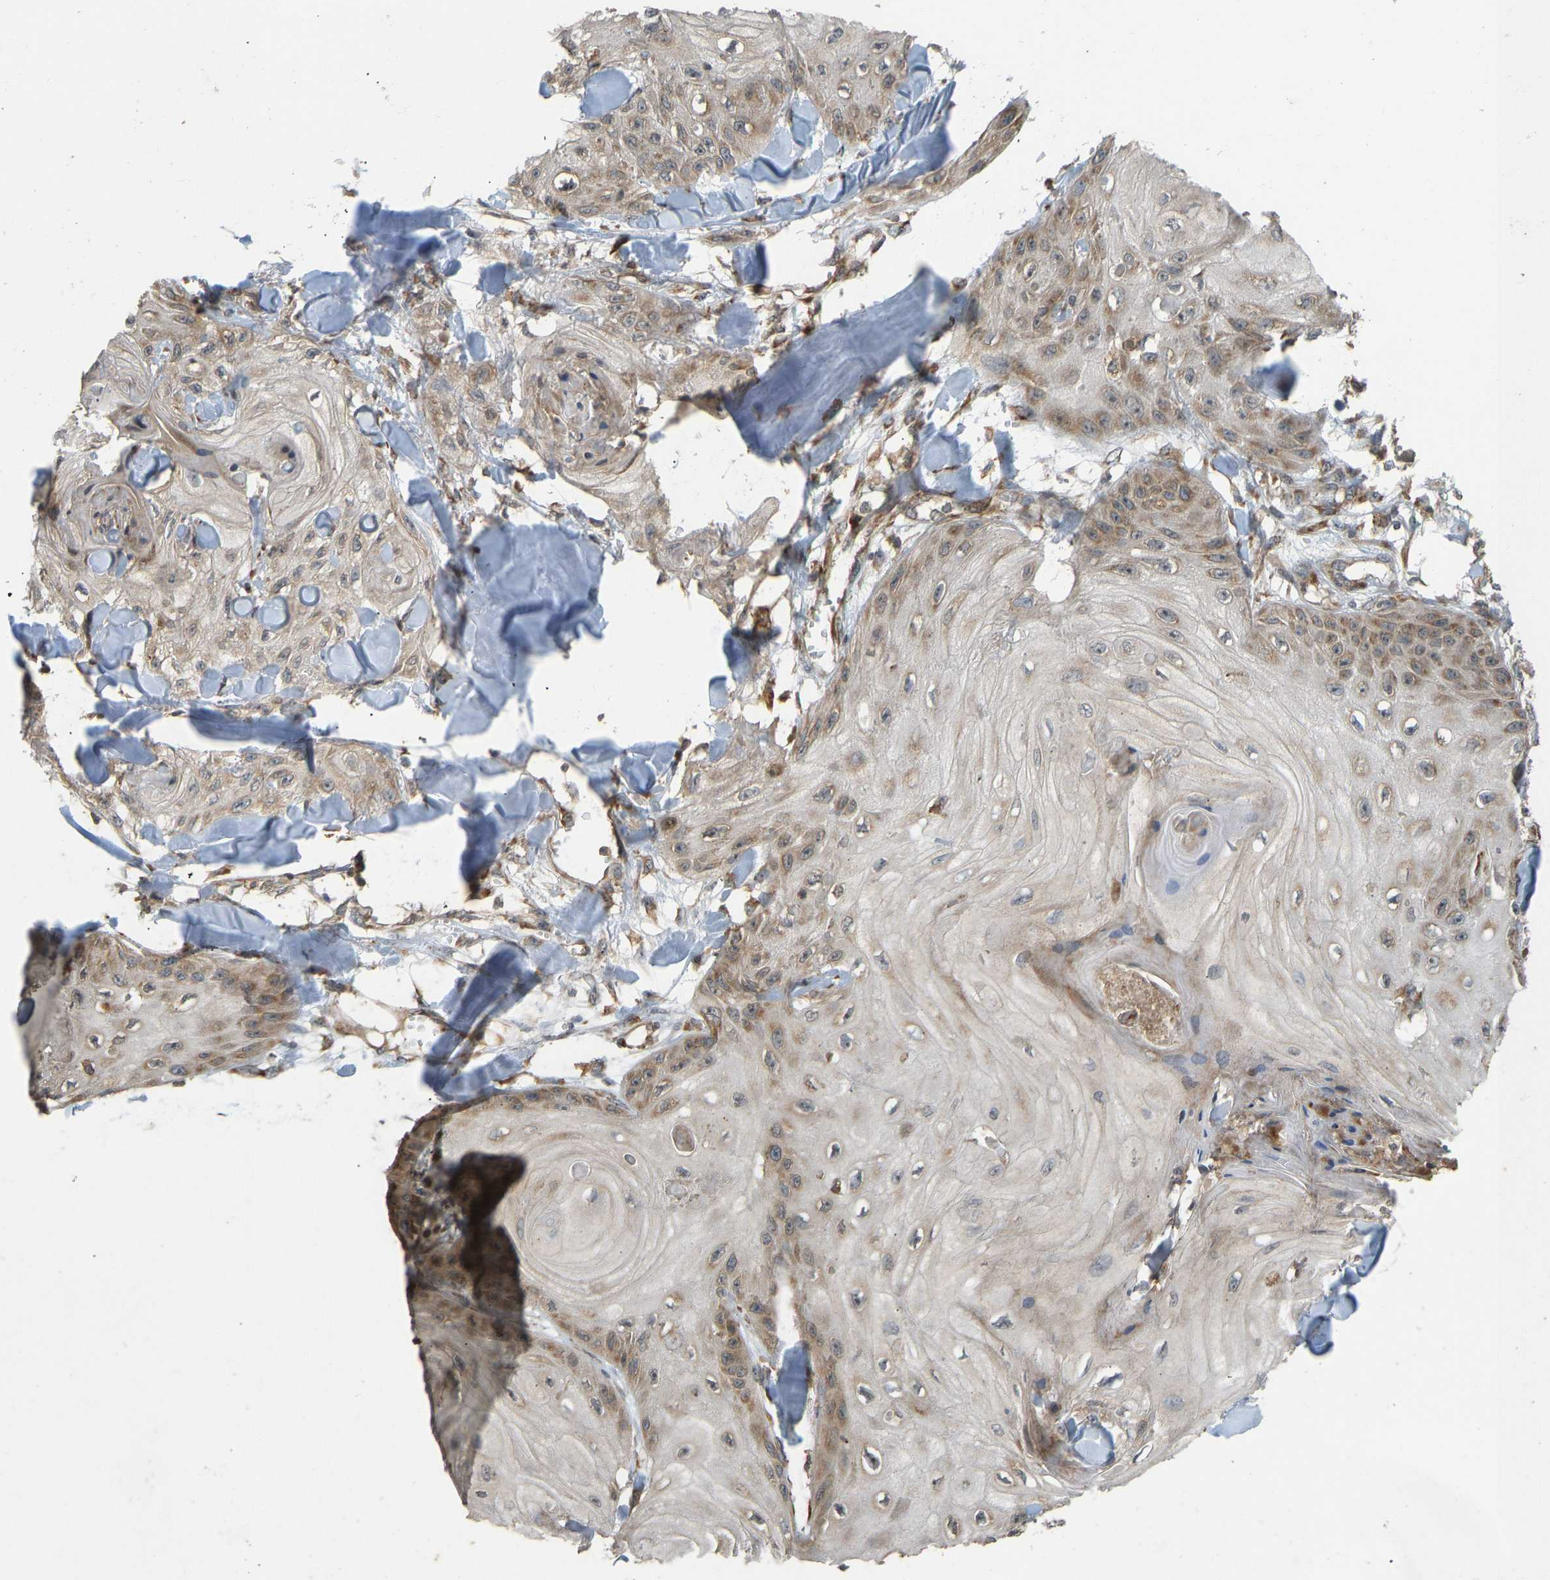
{"staining": {"intensity": "moderate", "quantity": ">75%", "location": "cytoplasmic/membranous"}, "tissue": "skin cancer", "cell_type": "Tumor cells", "image_type": "cancer", "snomed": [{"axis": "morphology", "description": "Squamous cell carcinoma, NOS"}, {"axis": "topography", "description": "Skin"}], "caption": "High-magnification brightfield microscopy of skin squamous cell carcinoma stained with DAB (3,3'-diaminobenzidine) (brown) and counterstained with hematoxylin (blue). tumor cells exhibit moderate cytoplasmic/membranous staining is present in about>75% of cells.", "gene": "RPN2", "patient": {"sex": "male", "age": 74}}